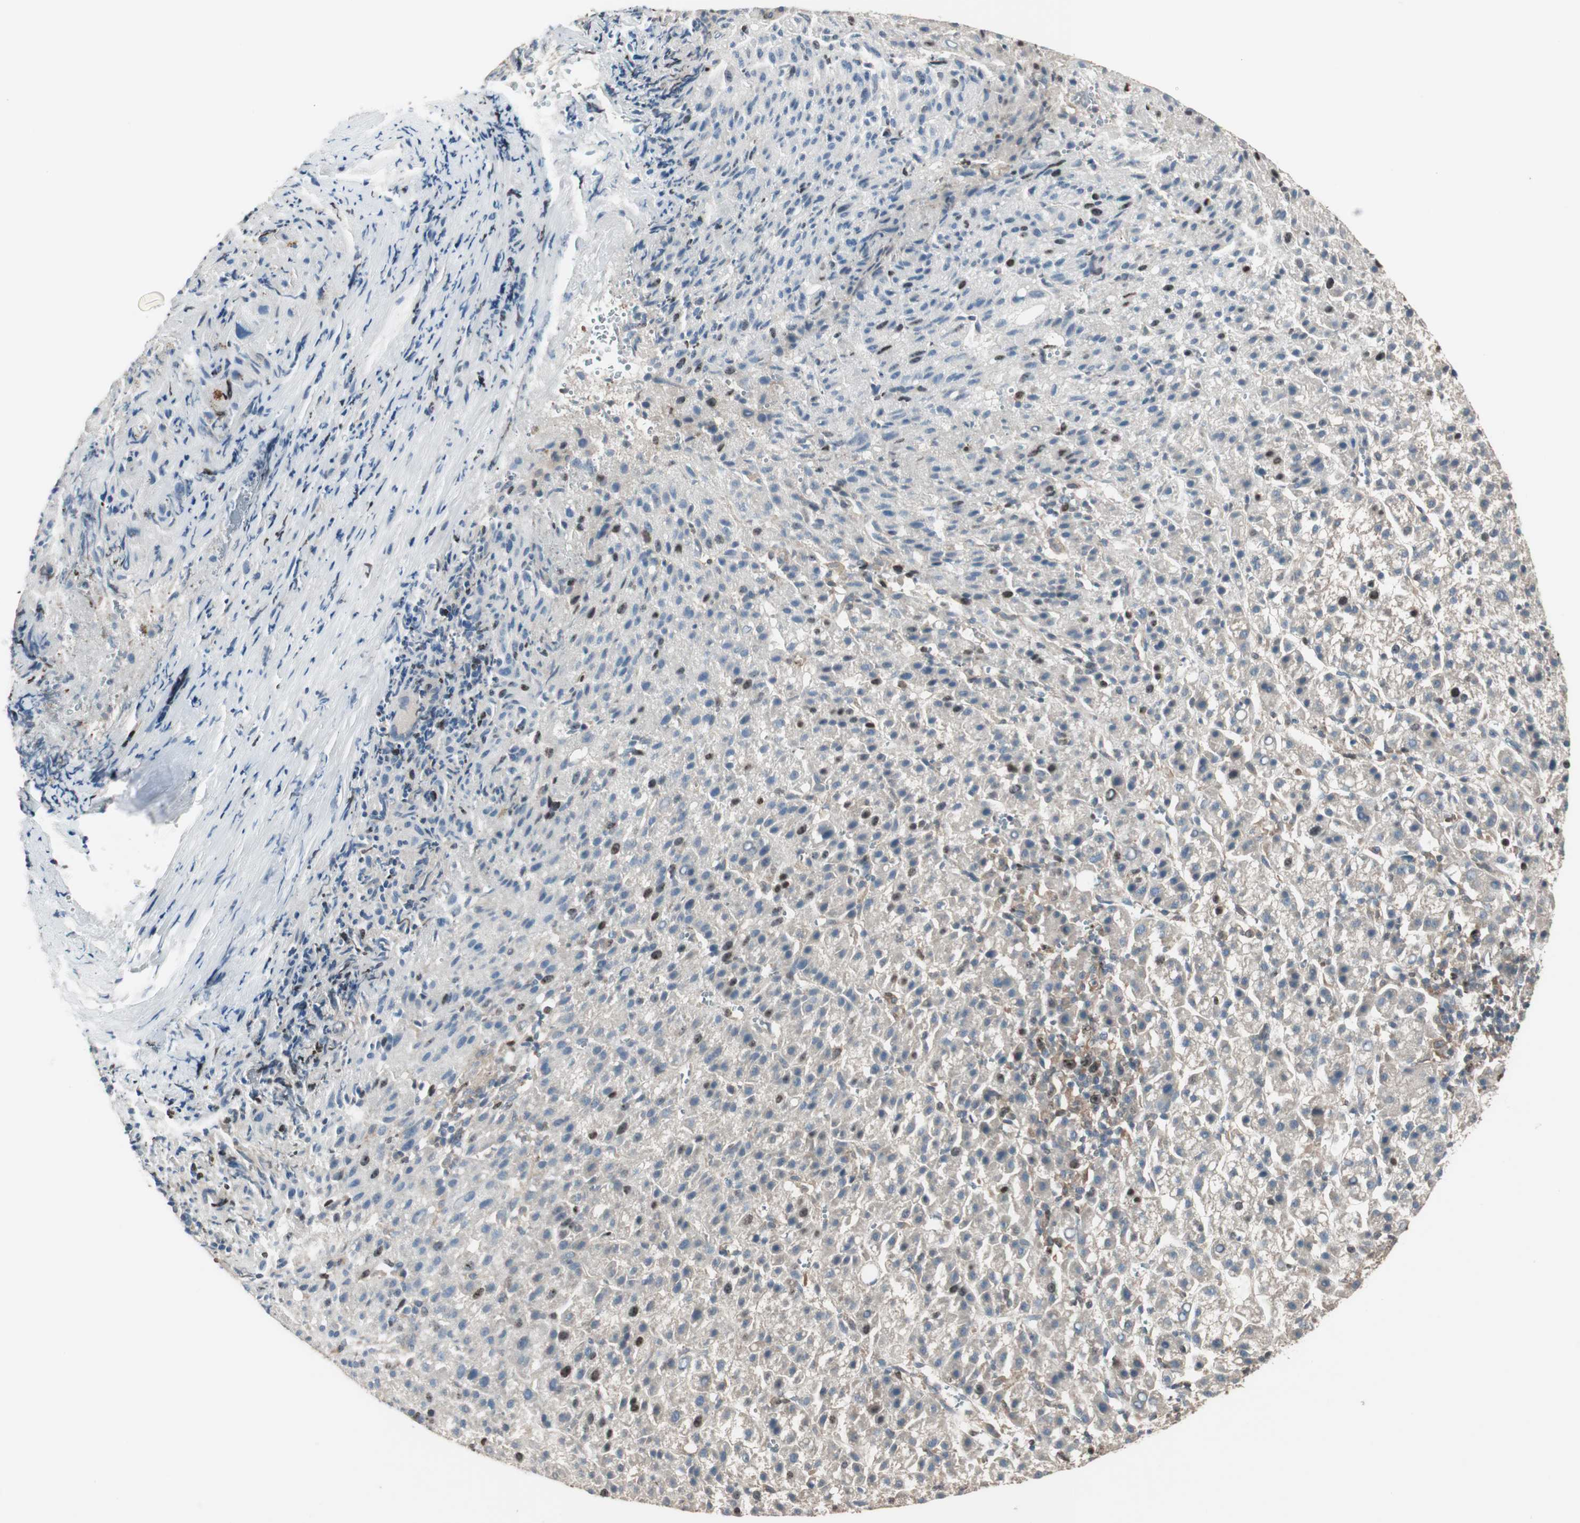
{"staining": {"intensity": "weak", "quantity": "<25%", "location": "cytoplasmic/membranous"}, "tissue": "liver cancer", "cell_type": "Tumor cells", "image_type": "cancer", "snomed": [{"axis": "morphology", "description": "Carcinoma, Hepatocellular, NOS"}, {"axis": "topography", "description": "Liver"}], "caption": "The micrograph demonstrates no significant staining in tumor cells of liver cancer.", "gene": "ATP6AP2", "patient": {"sex": "female", "age": 58}}